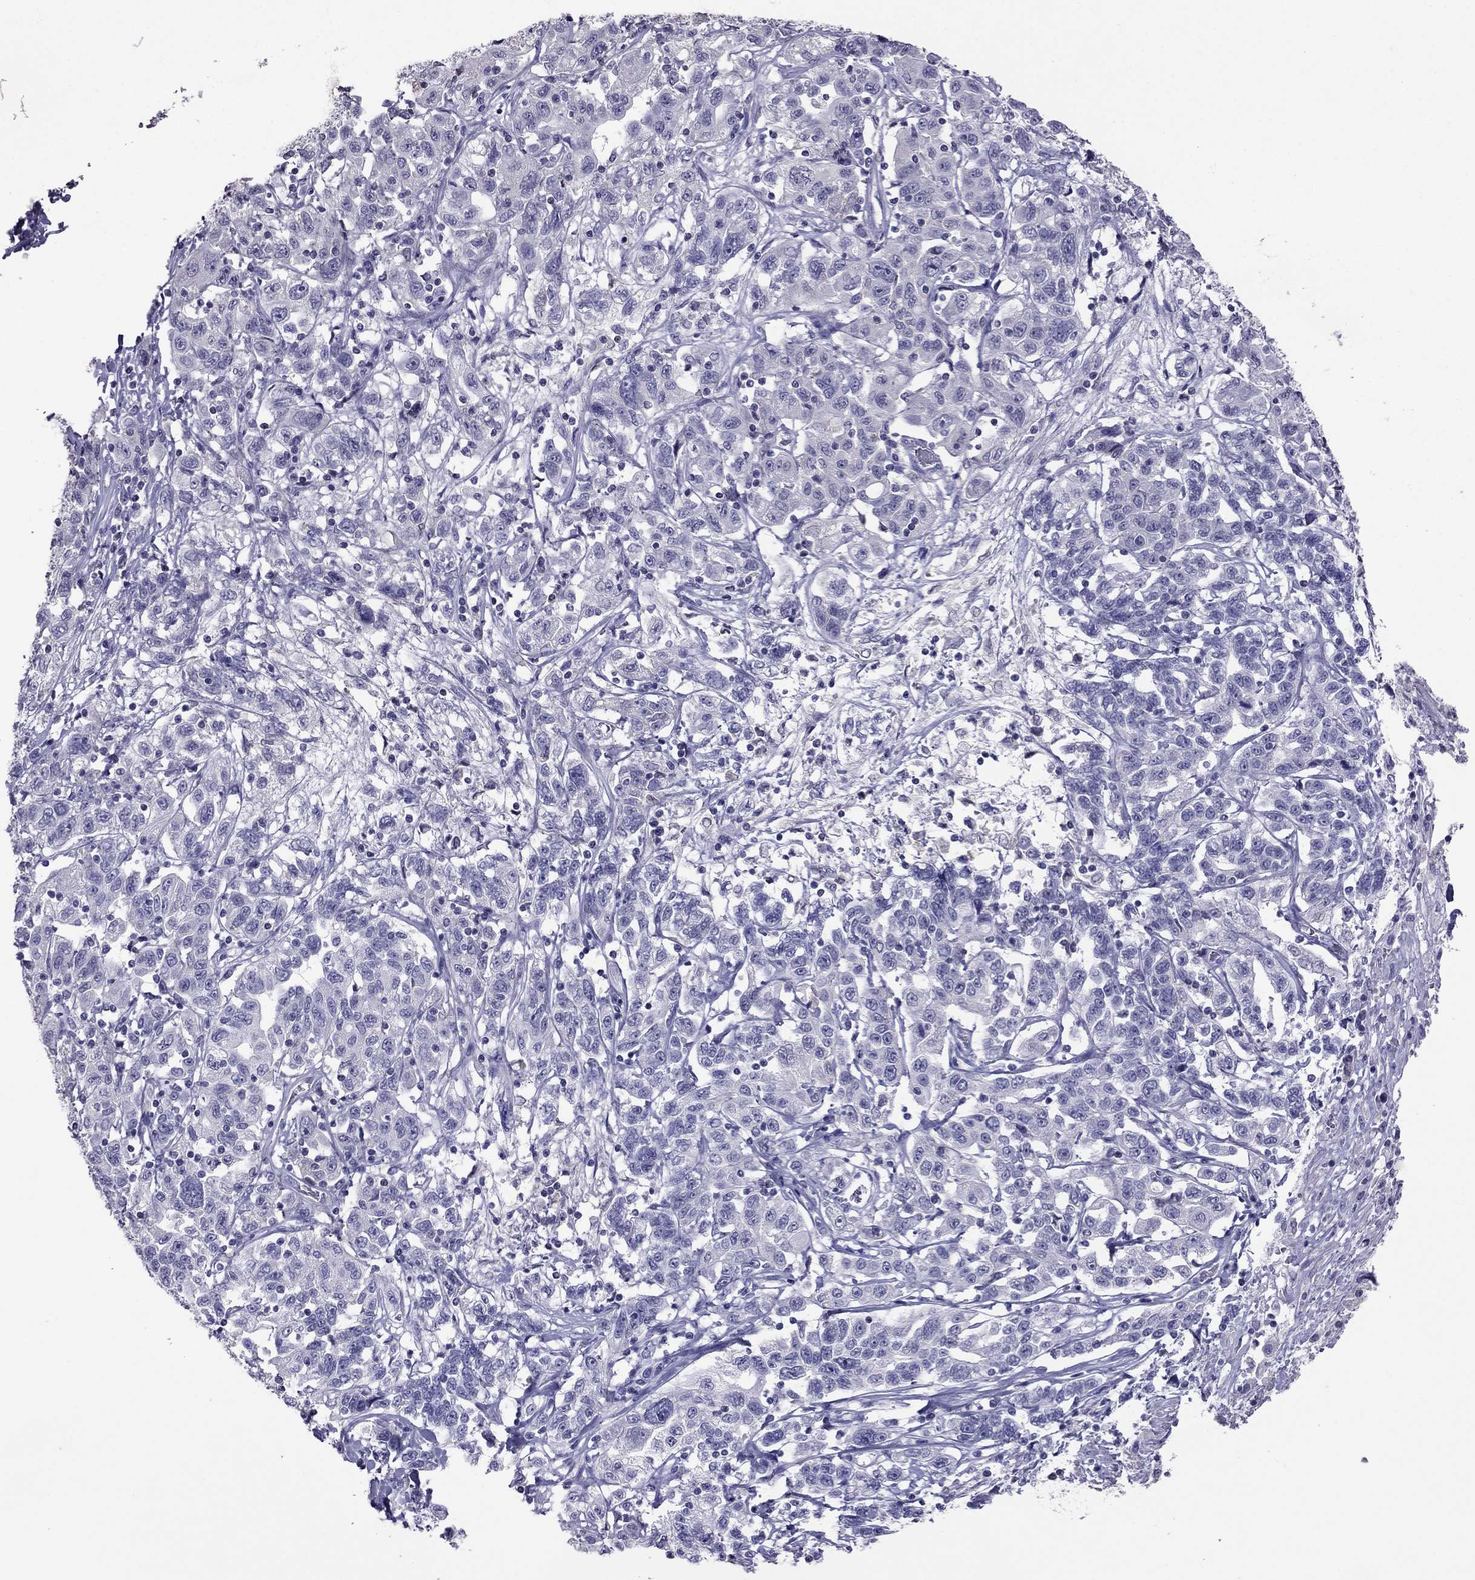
{"staining": {"intensity": "negative", "quantity": "none", "location": "none"}, "tissue": "liver cancer", "cell_type": "Tumor cells", "image_type": "cancer", "snomed": [{"axis": "morphology", "description": "Adenocarcinoma, NOS"}, {"axis": "morphology", "description": "Cholangiocarcinoma"}, {"axis": "topography", "description": "Liver"}], "caption": "Immunohistochemistry histopathology image of adenocarcinoma (liver) stained for a protein (brown), which exhibits no positivity in tumor cells.", "gene": "RGS8", "patient": {"sex": "male", "age": 64}}